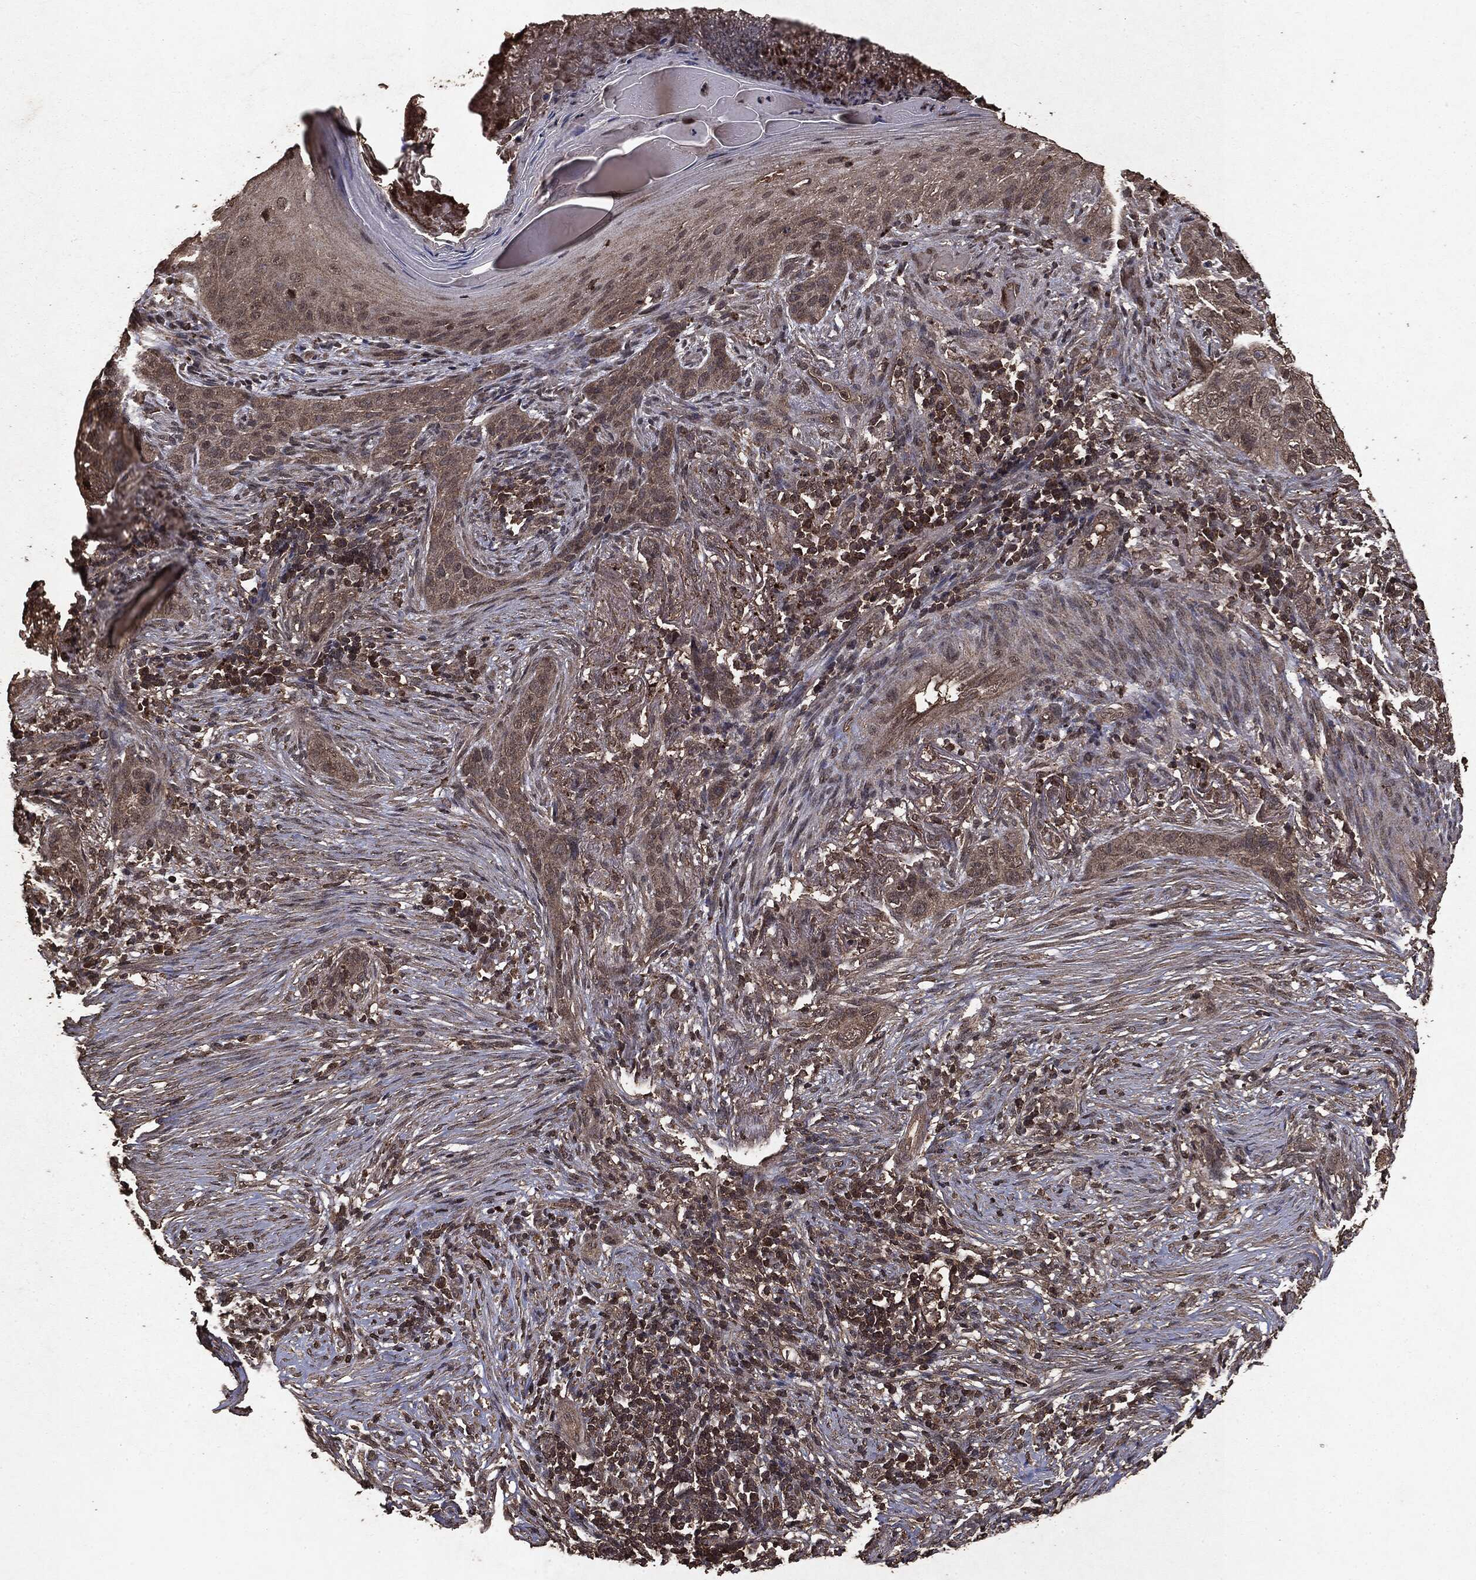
{"staining": {"intensity": "negative", "quantity": "none", "location": "none"}, "tissue": "skin cancer", "cell_type": "Tumor cells", "image_type": "cancer", "snomed": [{"axis": "morphology", "description": "Squamous cell carcinoma, NOS"}, {"axis": "topography", "description": "Skin"}], "caption": "IHC image of neoplastic tissue: skin squamous cell carcinoma stained with DAB displays no significant protein positivity in tumor cells.", "gene": "NME1", "patient": {"sex": "male", "age": 88}}